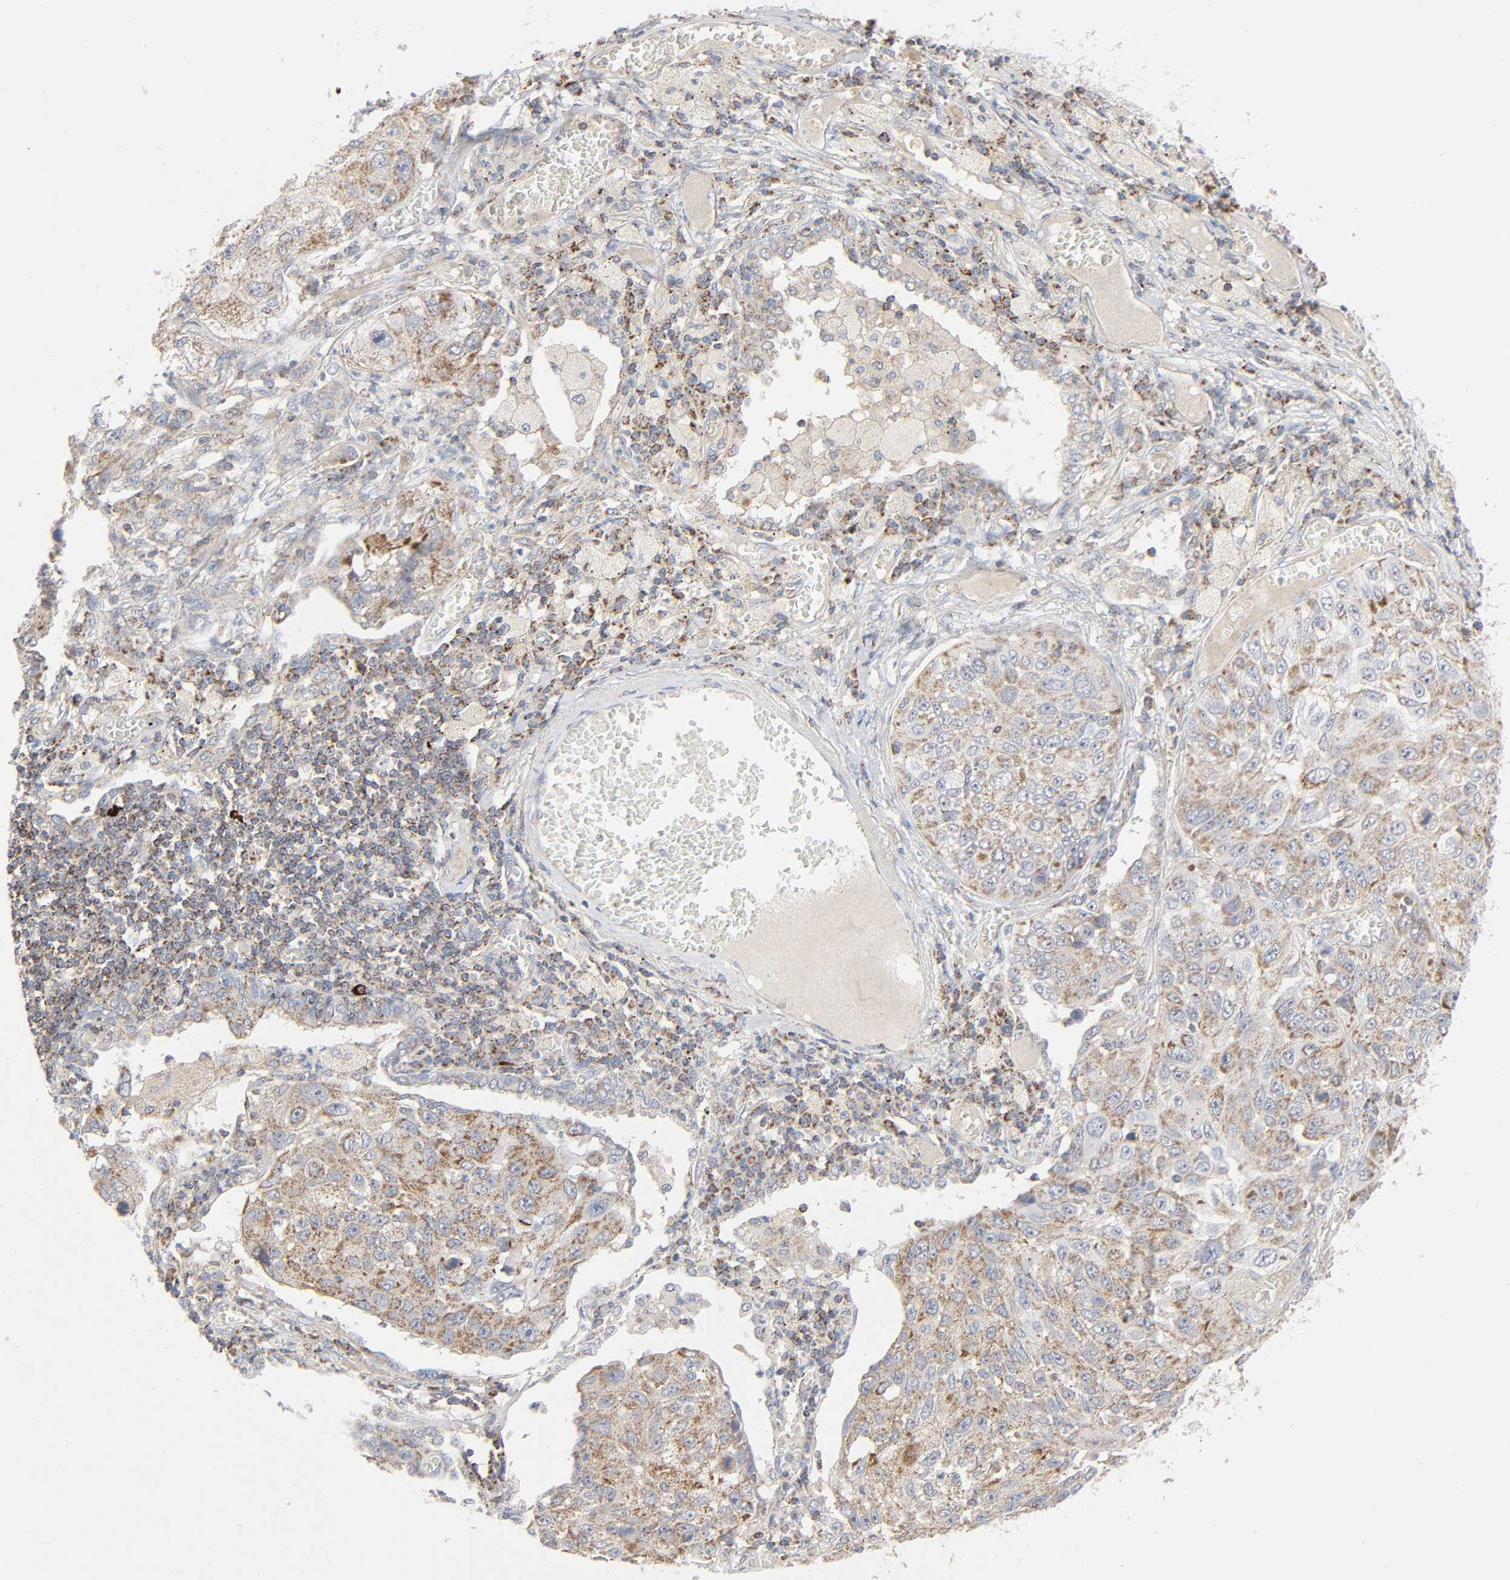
{"staining": {"intensity": "moderate", "quantity": ">75%", "location": "cytoplasmic/membranous"}, "tissue": "lung cancer", "cell_type": "Tumor cells", "image_type": "cancer", "snomed": [{"axis": "morphology", "description": "Squamous cell carcinoma, NOS"}, {"axis": "topography", "description": "Lung"}], "caption": "About >75% of tumor cells in lung cancer show moderate cytoplasmic/membranous protein expression as visualized by brown immunohistochemical staining.", "gene": "SYT16", "patient": {"sex": "male", "age": 71}}